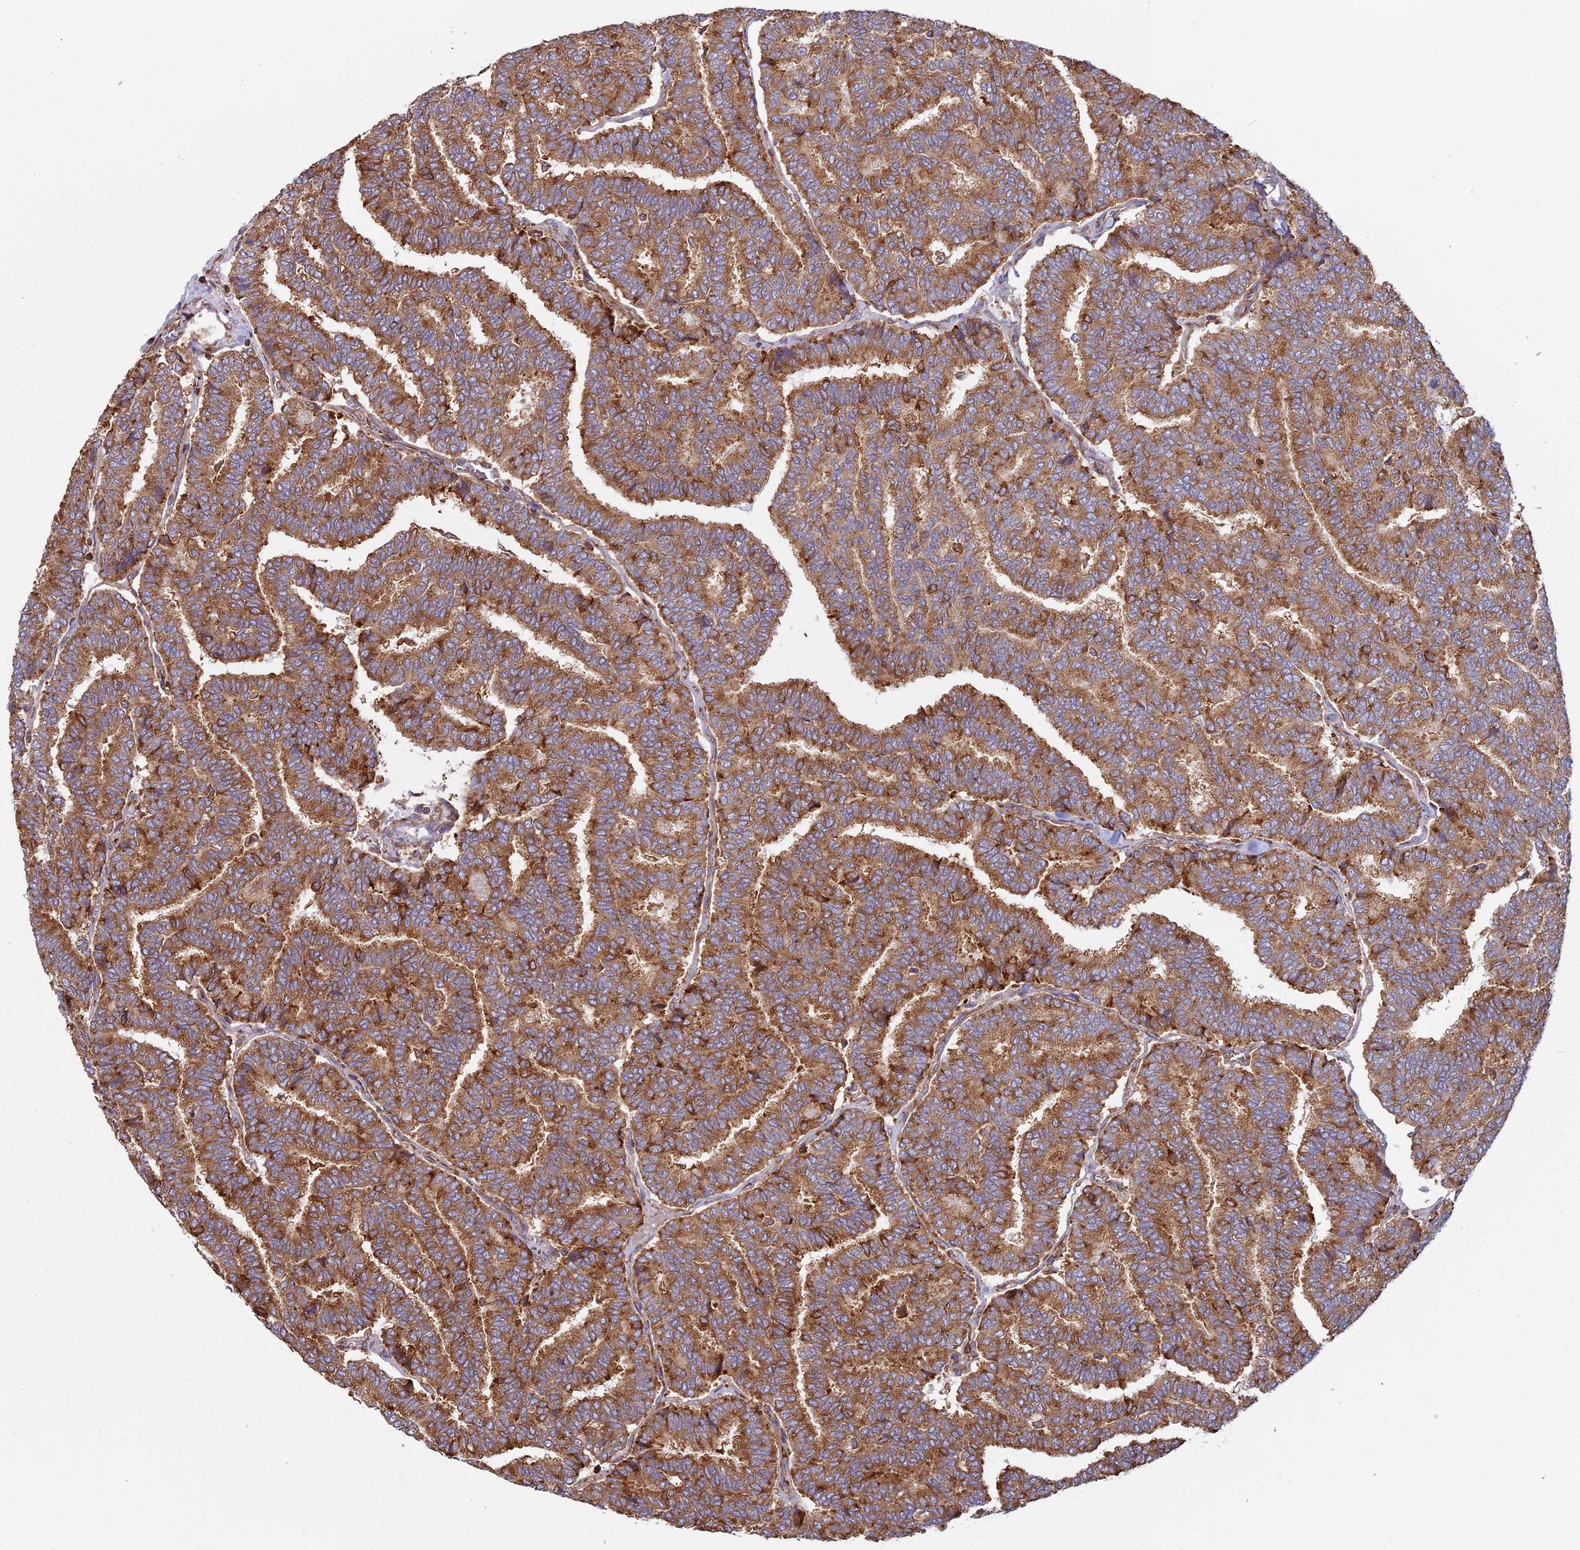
{"staining": {"intensity": "strong", "quantity": ">75%", "location": "cytoplasmic/membranous"}, "tissue": "thyroid cancer", "cell_type": "Tumor cells", "image_type": "cancer", "snomed": [{"axis": "morphology", "description": "Papillary adenocarcinoma, NOS"}, {"axis": "topography", "description": "Thyroid gland"}], "caption": "Immunohistochemistry staining of papillary adenocarcinoma (thyroid), which displays high levels of strong cytoplasmic/membranous positivity in about >75% of tumor cells indicating strong cytoplasmic/membranous protein expression. The staining was performed using DAB (3,3'-diaminobenzidine) (brown) for protein detection and nuclei were counterstained in hematoxylin (blue).", "gene": "RPL26", "patient": {"sex": "female", "age": 35}}